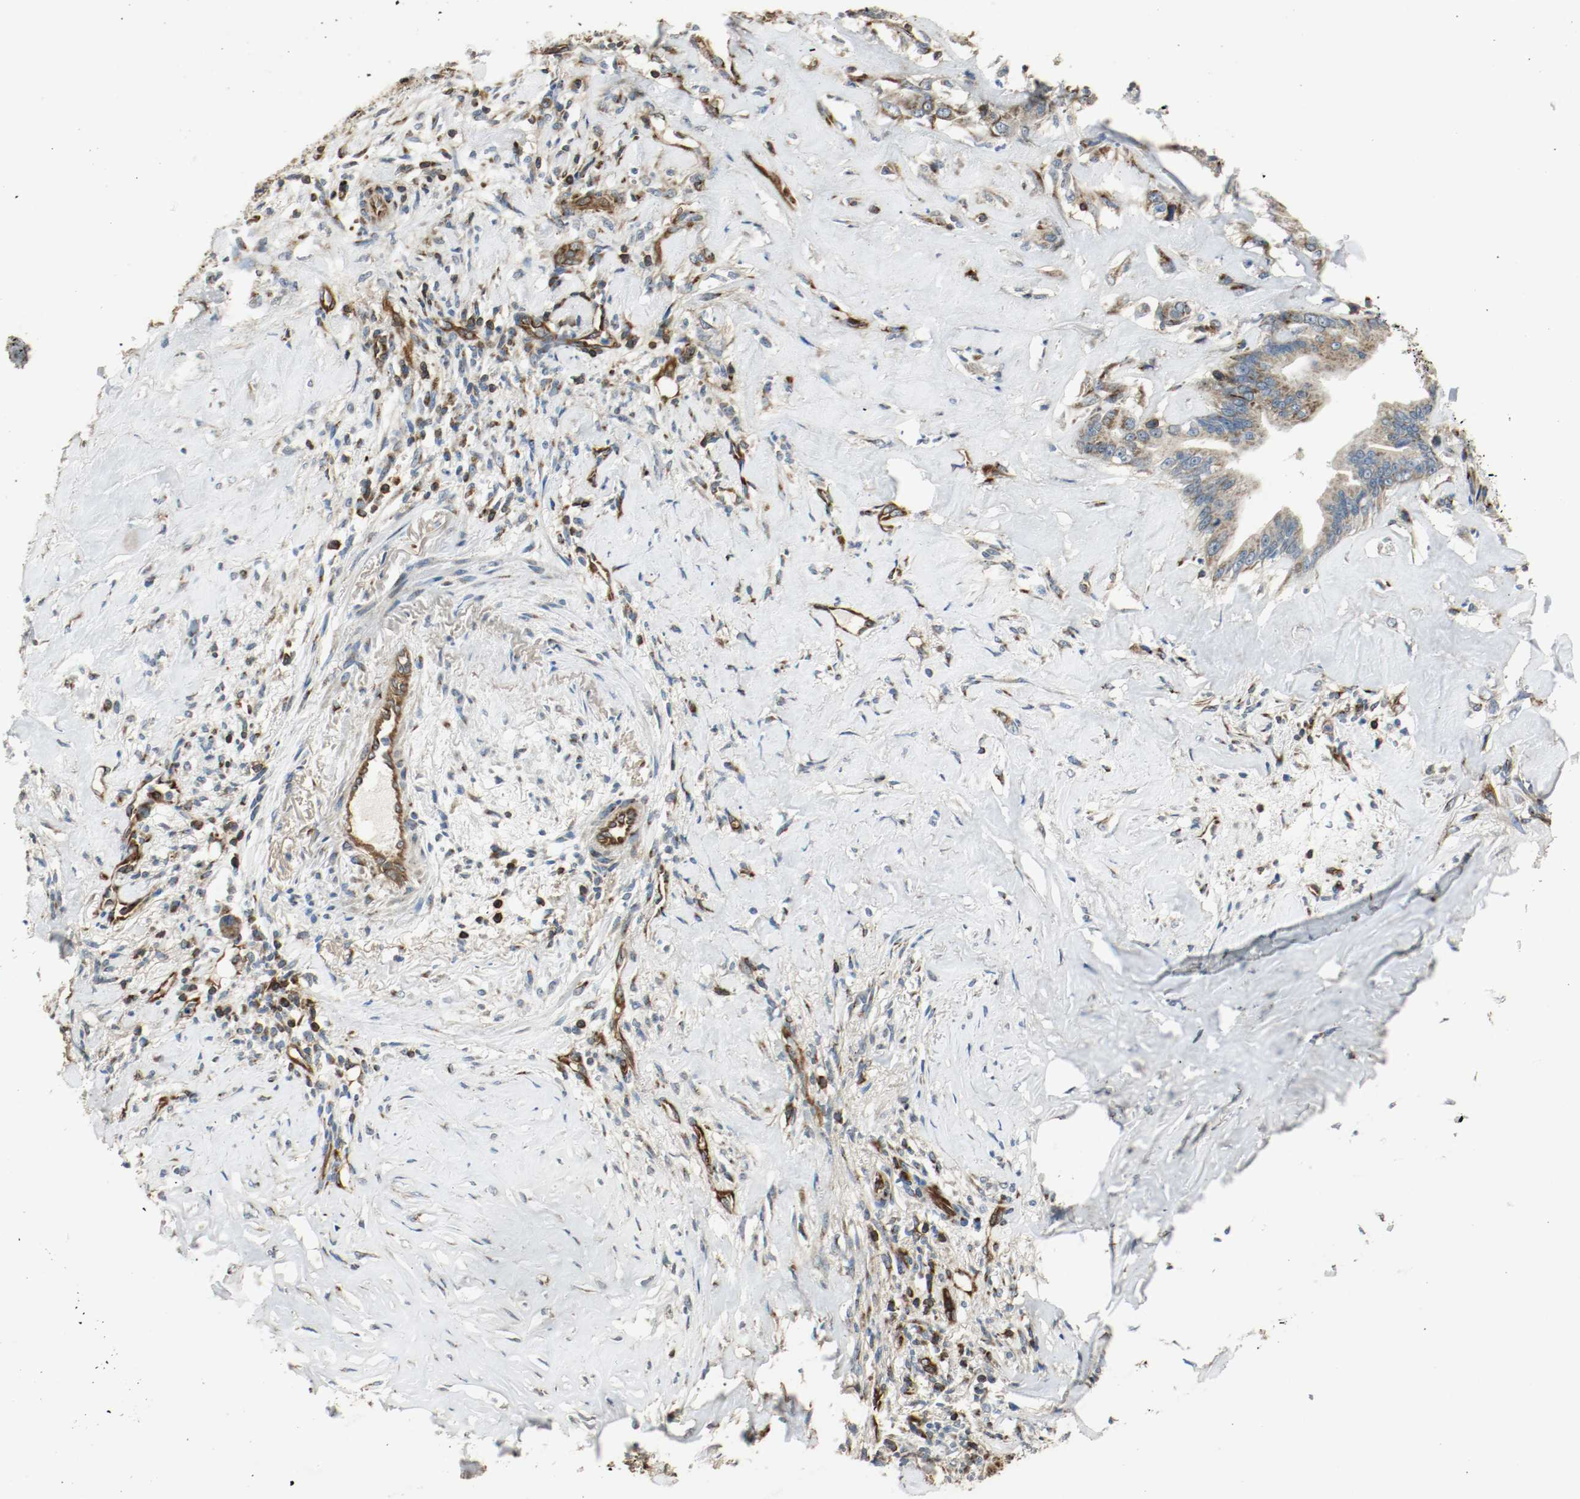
{"staining": {"intensity": "moderate", "quantity": ">75%", "location": "cytoplasmic/membranous"}, "tissue": "liver cancer", "cell_type": "Tumor cells", "image_type": "cancer", "snomed": [{"axis": "morphology", "description": "Cholangiocarcinoma"}, {"axis": "topography", "description": "Liver"}], "caption": "Liver cholangiocarcinoma stained for a protein (brown) displays moderate cytoplasmic/membranous positive expression in approximately >75% of tumor cells.", "gene": "PLCG1", "patient": {"sex": "female", "age": 67}}